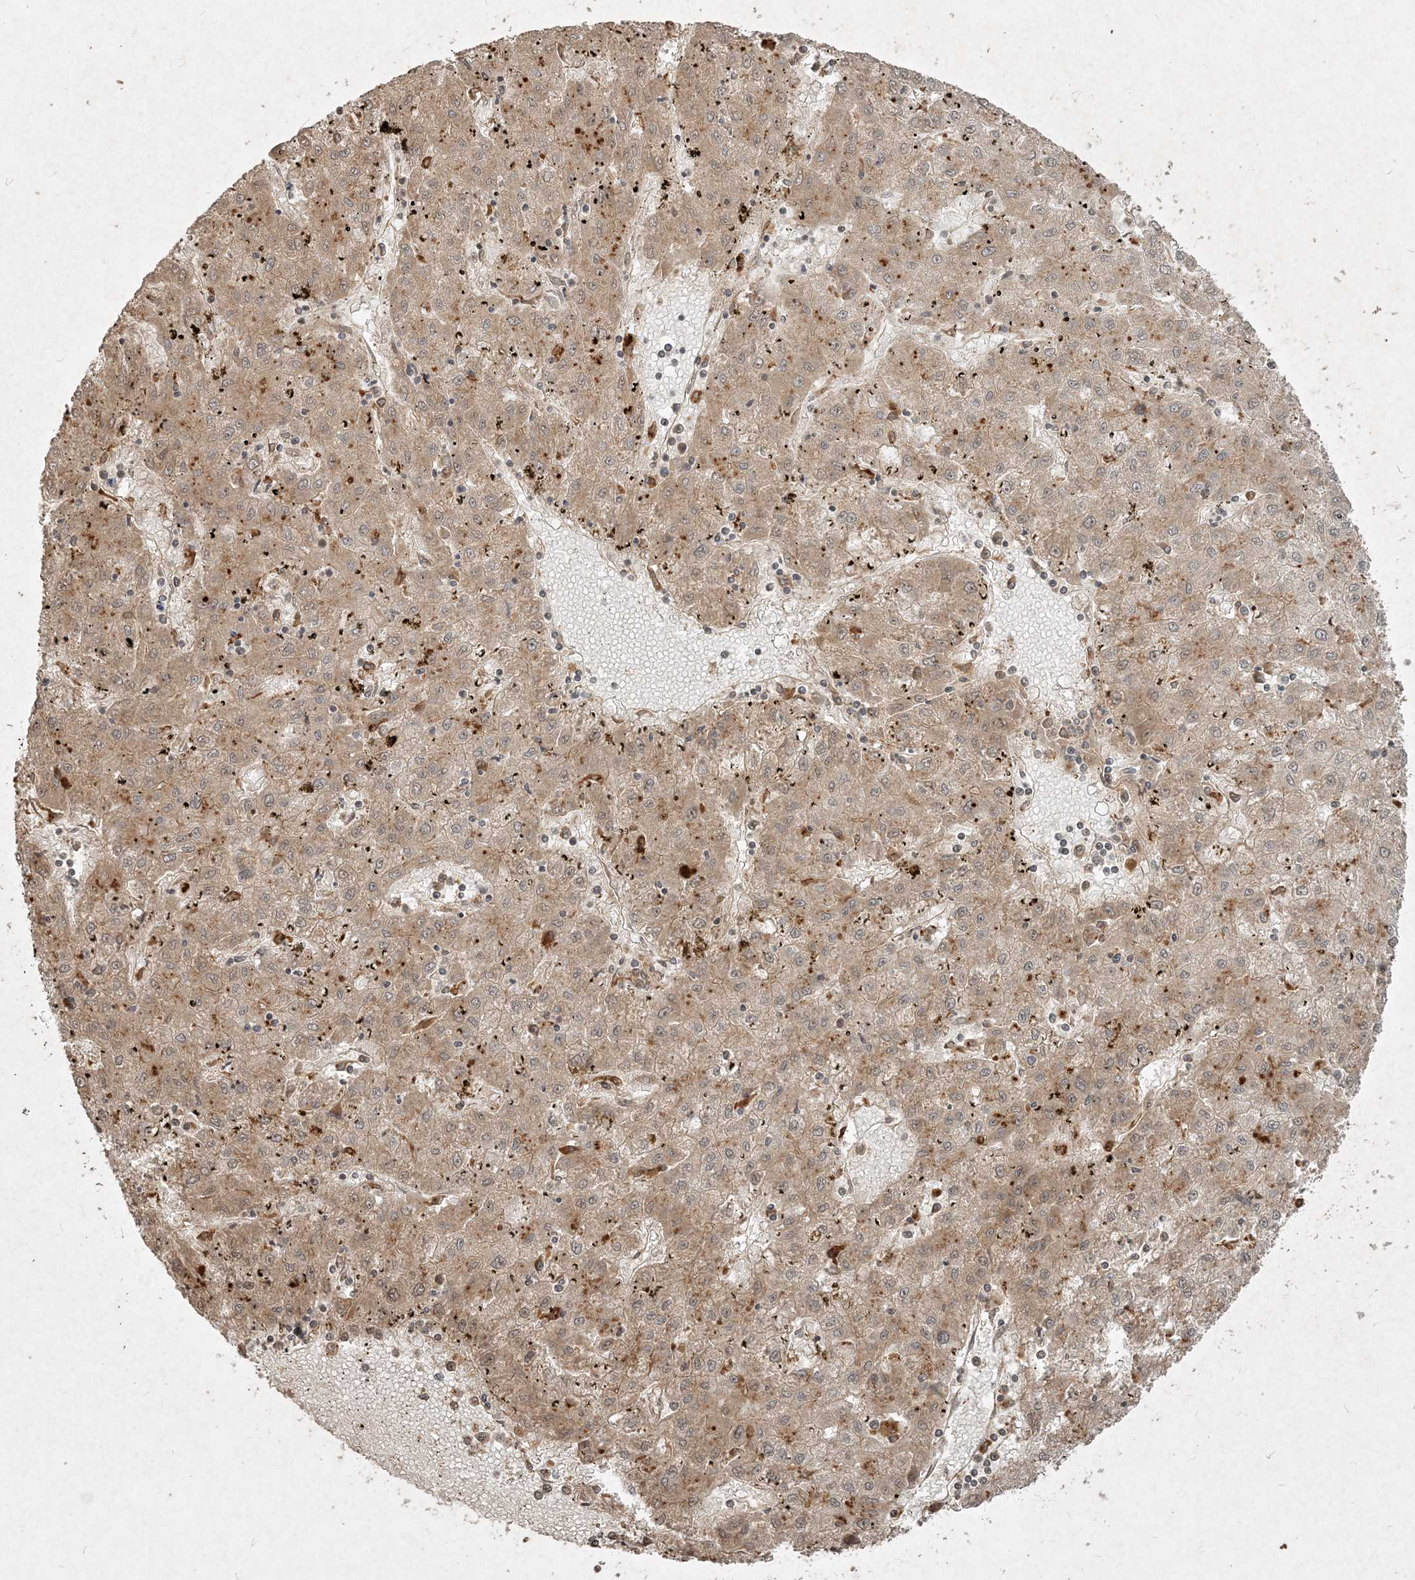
{"staining": {"intensity": "weak", "quantity": ">75%", "location": "cytoplasmic/membranous"}, "tissue": "liver cancer", "cell_type": "Tumor cells", "image_type": "cancer", "snomed": [{"axis": "morphology", "description": "Carcinoma, Hepatocellular, NOS"}, {"axis": "topography", "description": "Liver"}], "caption": "Brown immunohistochemical staining in hepatocellular carcinoma (liver) displays weak cytoplasmic/membranous positivity in about >75% of tumor cells. (Stains: DAB in brown, nuclei in blue, Microscopy: brightfield microscopy at high magnification).", "gene": "NARS1", "patient": {"sex": "male", "age": 72}}